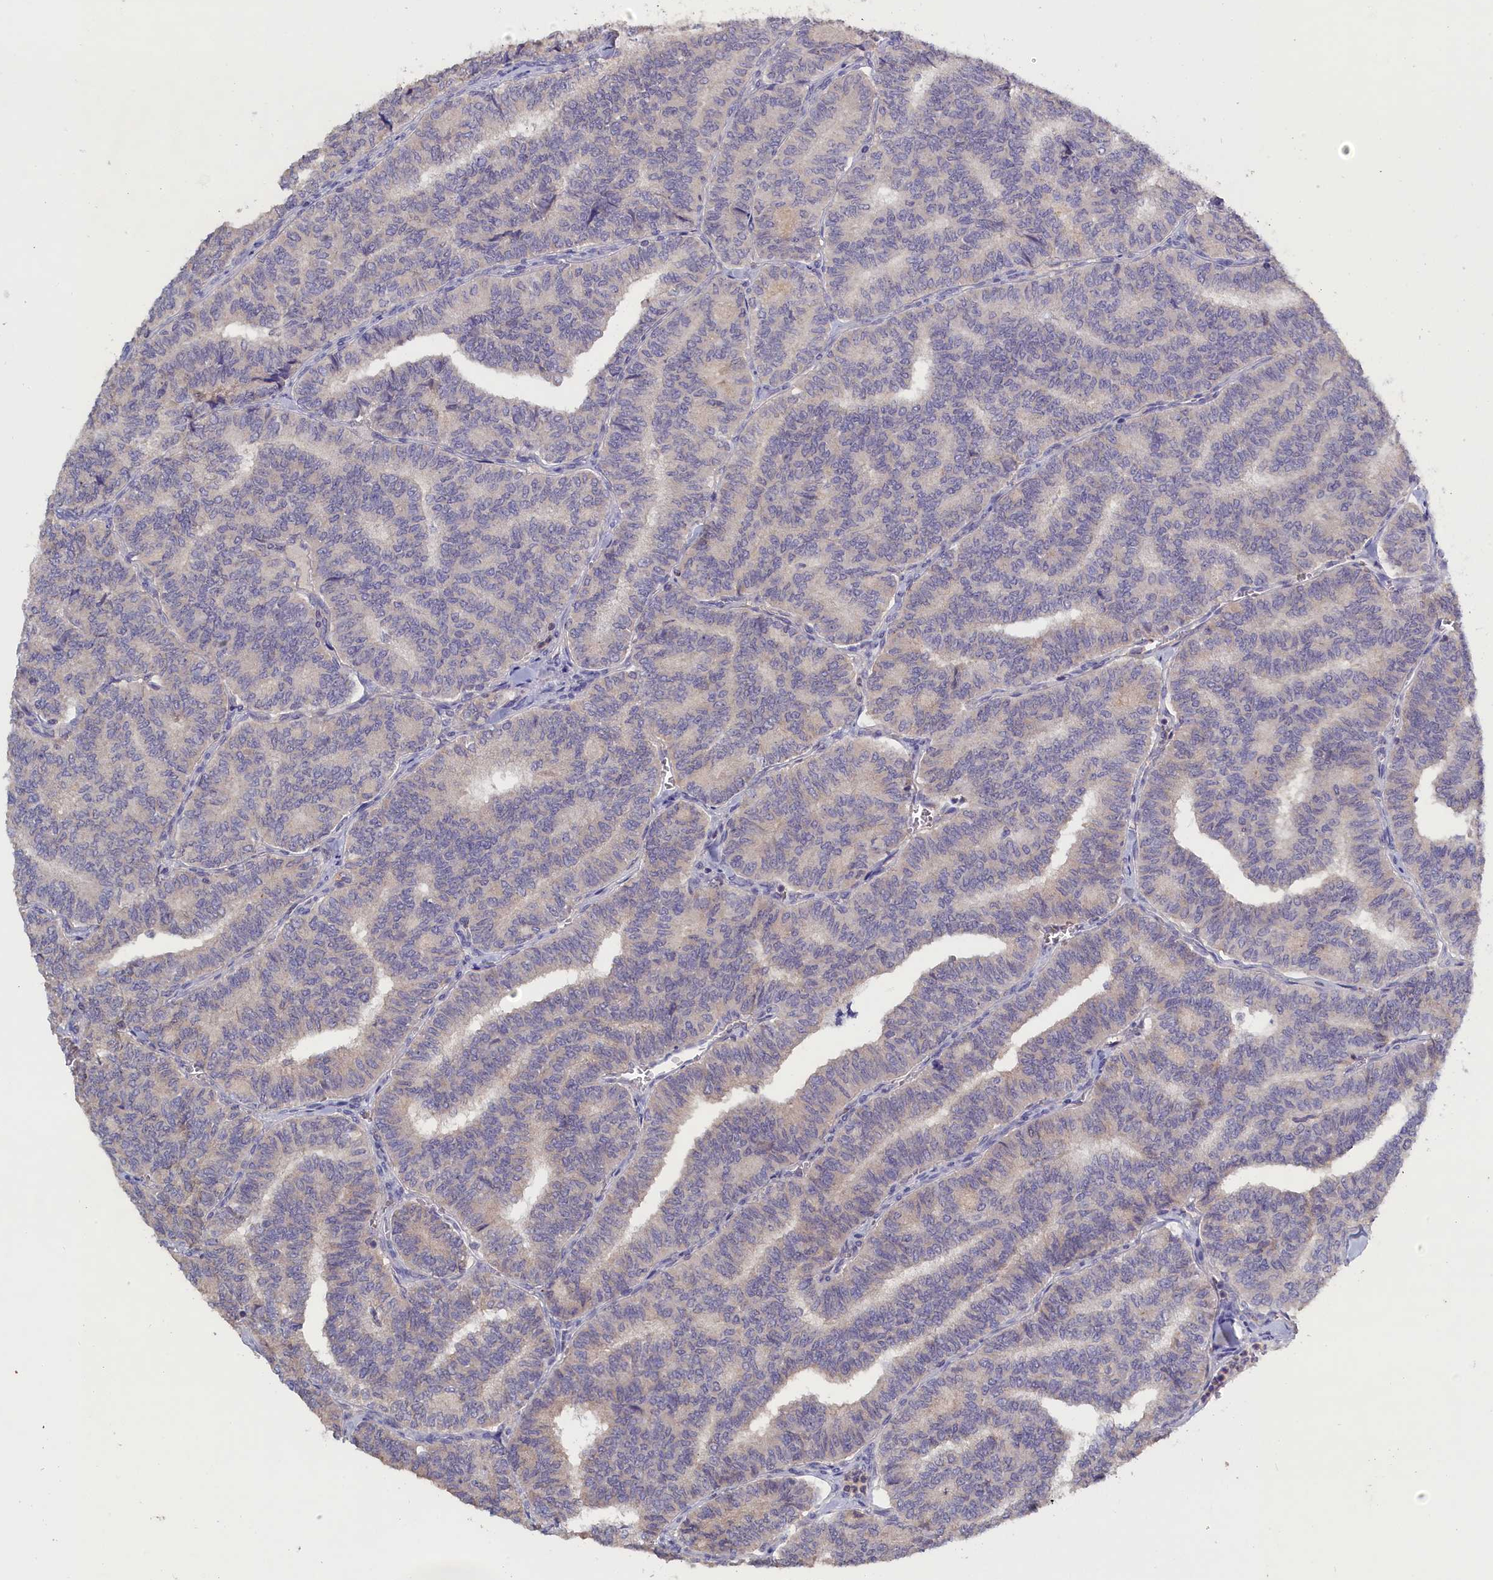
{"staining": {"intensity": "negative", "quantity": "none", "location": "none"}, "tissue": "thyroid cancer", "cell_type": "Tumor cells", "image_type": "cancer", "snomed": [{"axis": "morphology", "description": "Papillary adenocarcinoma, NOS"}, {"axis": "topography", "description": "Thyroid gland"}], "caption": "There is no significant positivity in tumor cells of papillary adenocarcinoma (thyroid).", "gene": "CELF5", "patient": {"sex": "female", "age": 35}}